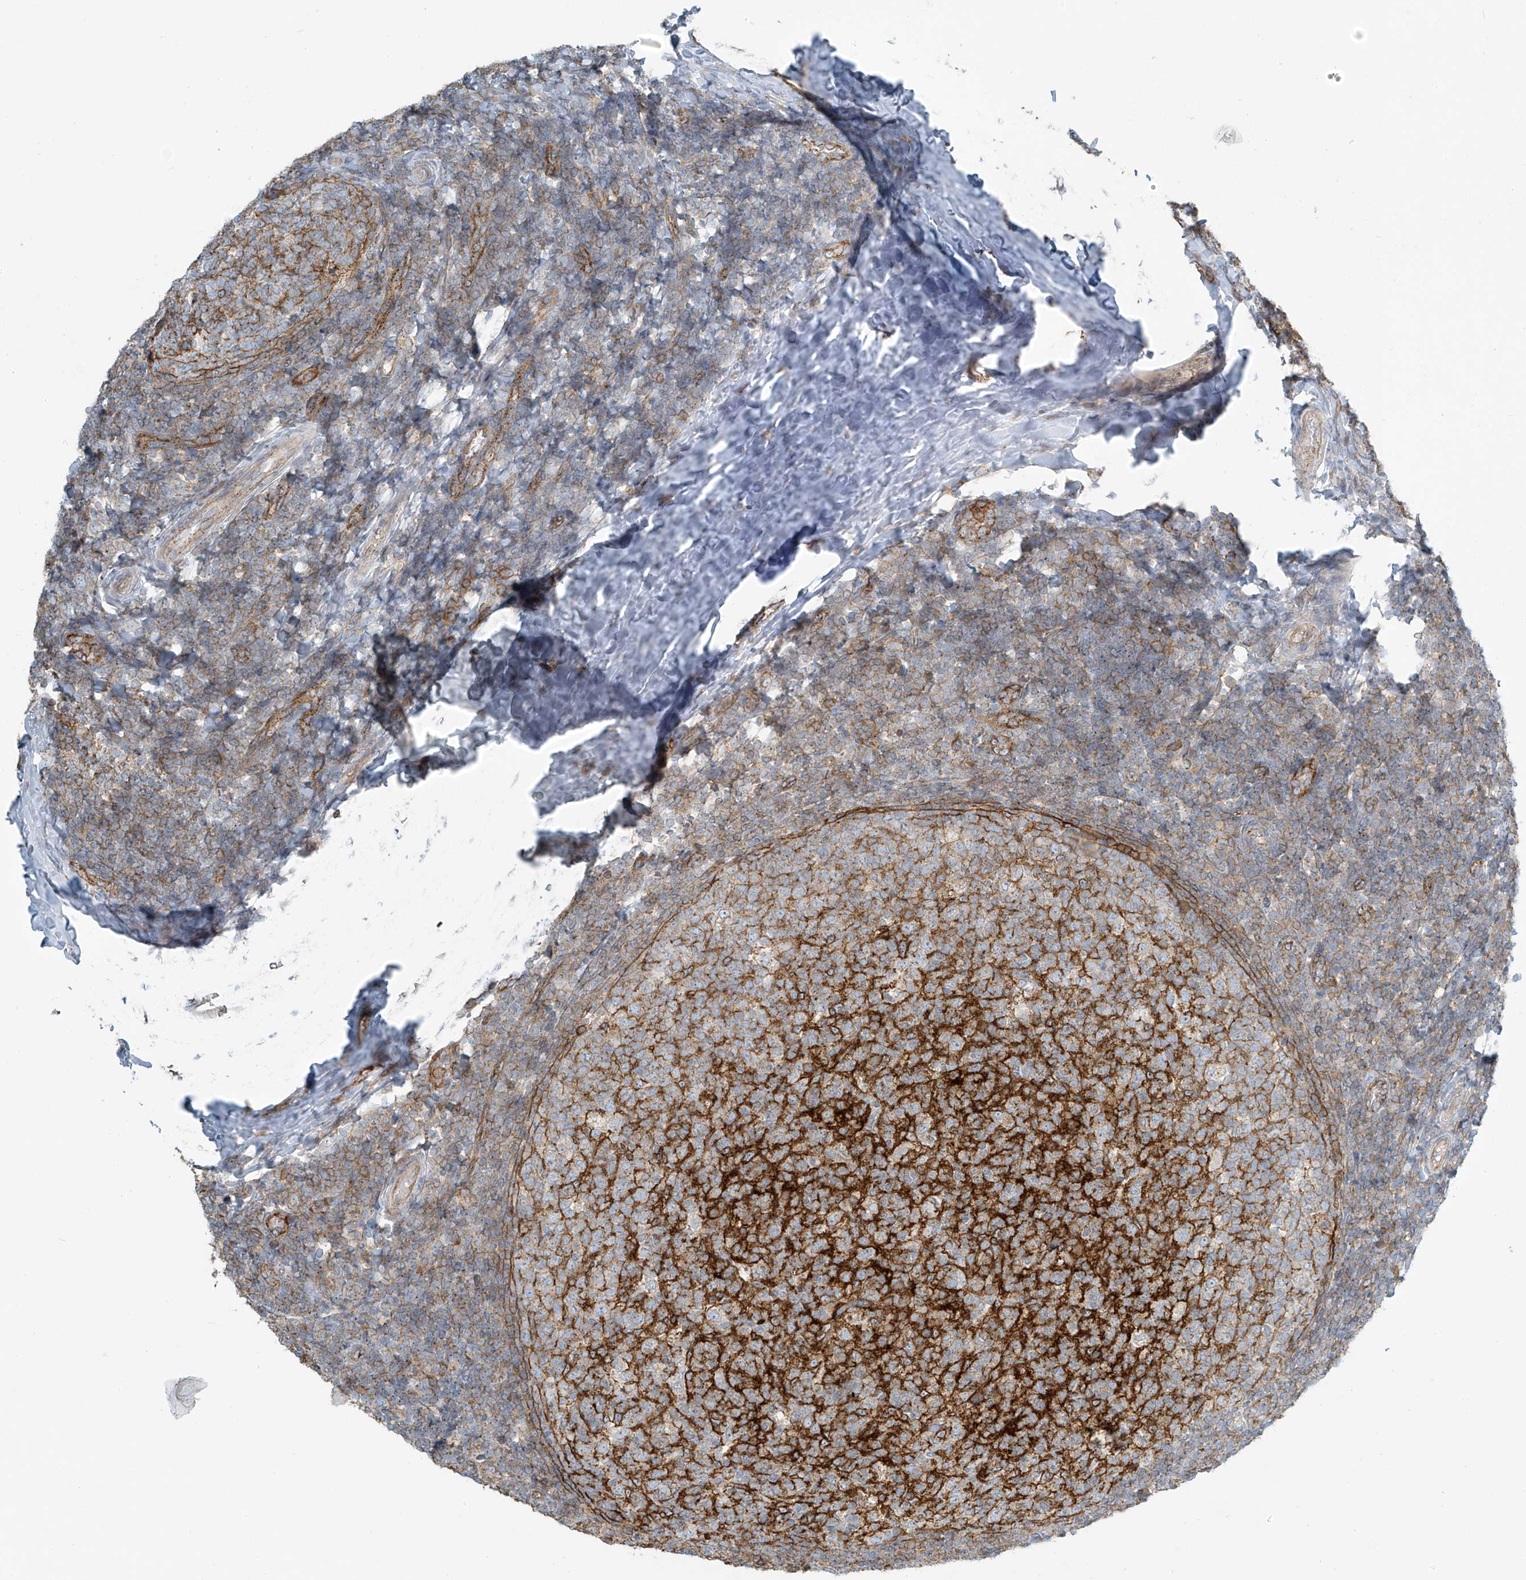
{"staining": {"intensity": "weak", "quantity": "<25%", "location": "cytoplasmic/membranous"}, "tissue": "tonsil", "cell_type": "Germinal center cells", "image_type": "normal", "snomed": [{"axis": "morphology", "description": "Normal tissue, NOS"}, {"axis": "topography", "description": "Tonsil"}], "caption": "Germinal center cells are negative for protein expression in normal human tonsil. Brightfield microscopy of IHC stained with DAB (brown) and hematoxylin (blue), captured at high magnification.", "gene": "LZTS3", "patient": {"sex": "female", "age": 19}}